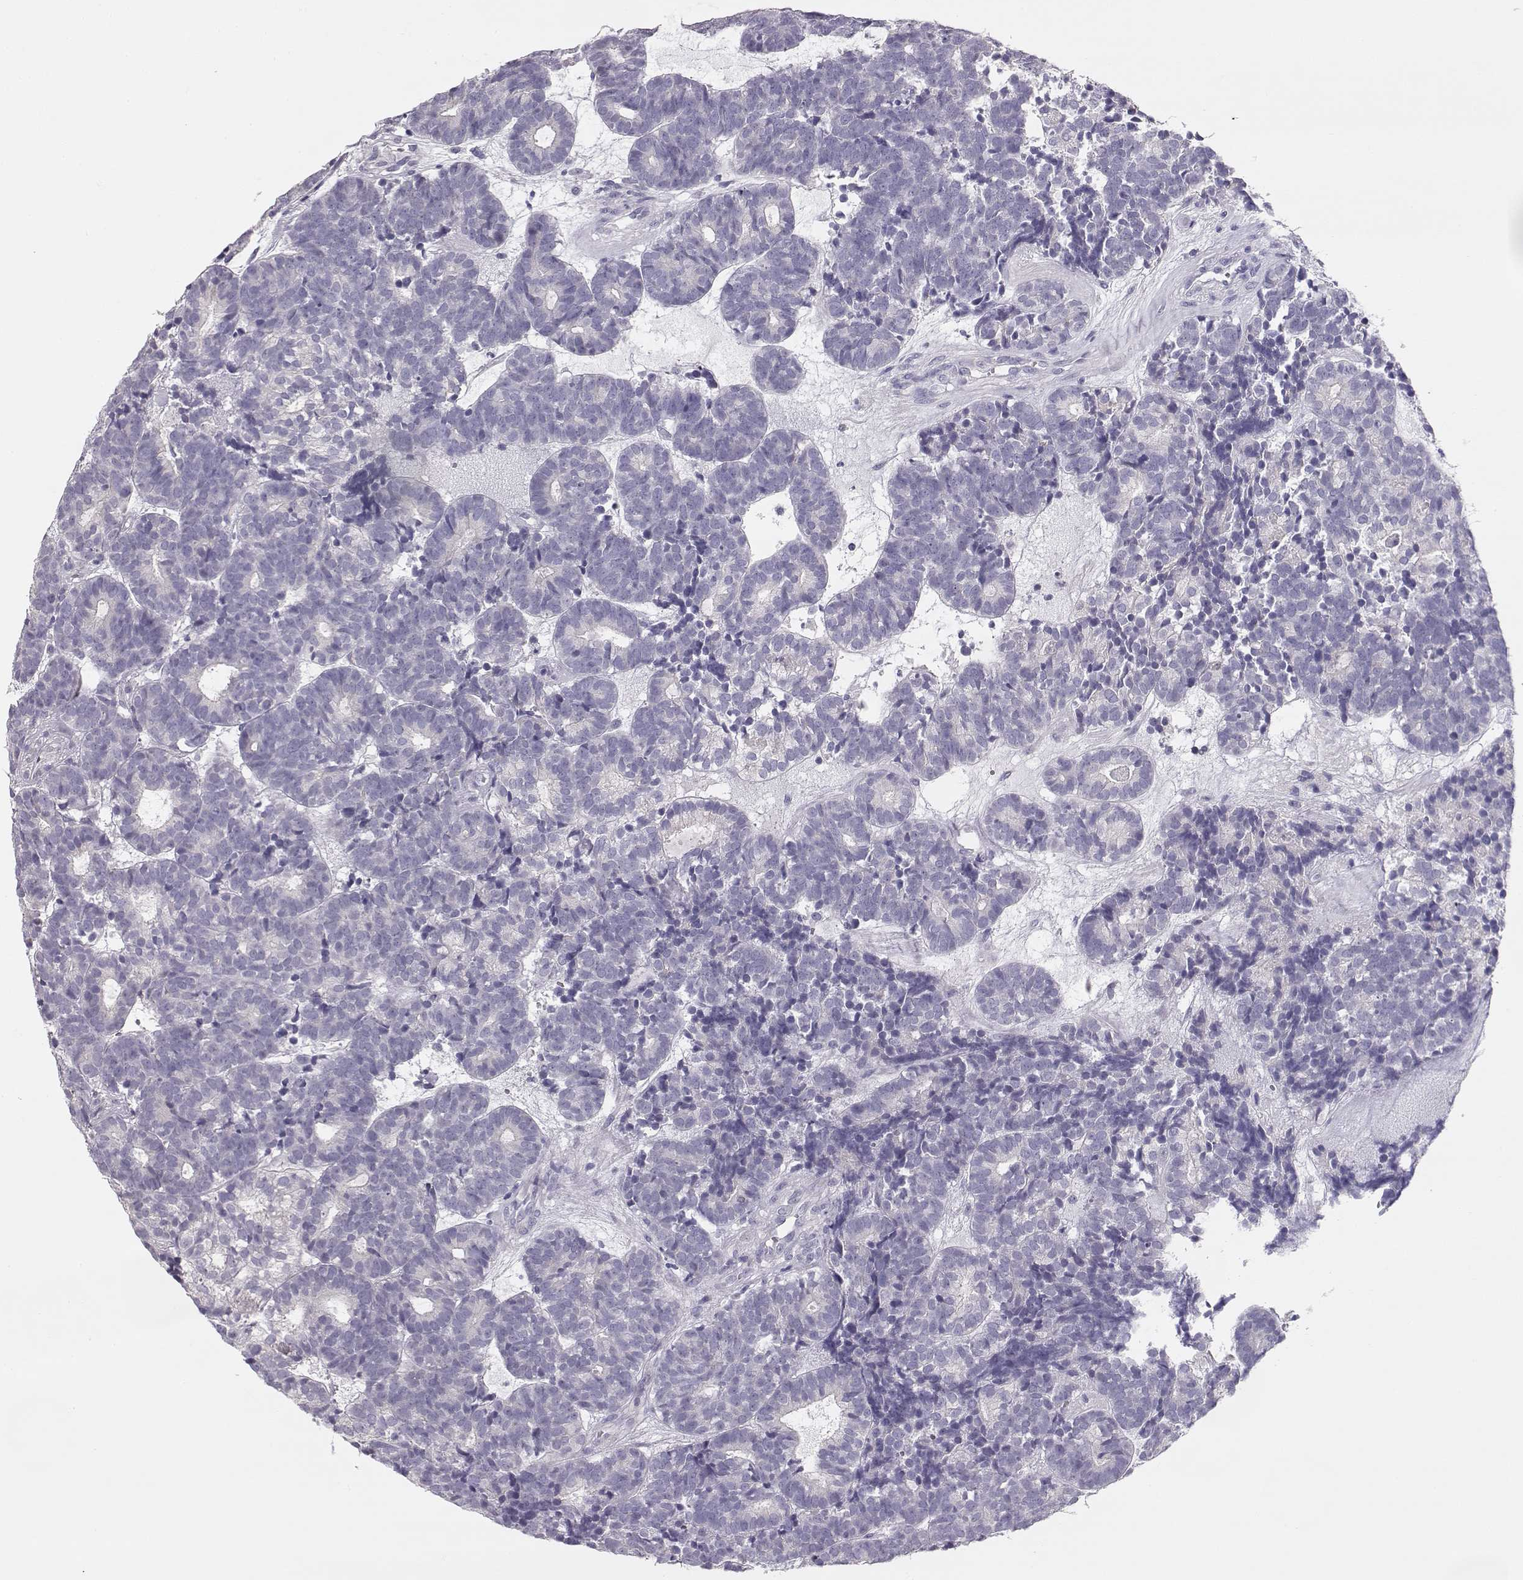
{"staining": {"intensity": "negative", "quantity": "none", "location": "none"}, "tissue": "head and neck cancer", "cell_type": "Tumor cells", "image_type": "cancer", "snomed": [{"axis": "morphology", "description": "Adenocarcinoma, NOS"}, {"axis": "topography", "description": "Head-Neck"}], "caption": "Immunohistochemistry of human head and neck adenocarcinoma shows no expression in tumor cells. (IHC, brightfield microscopy, high magnification).", "gene": "GLIPR1L2", "patient": {"sex": "female", "age": 81}}